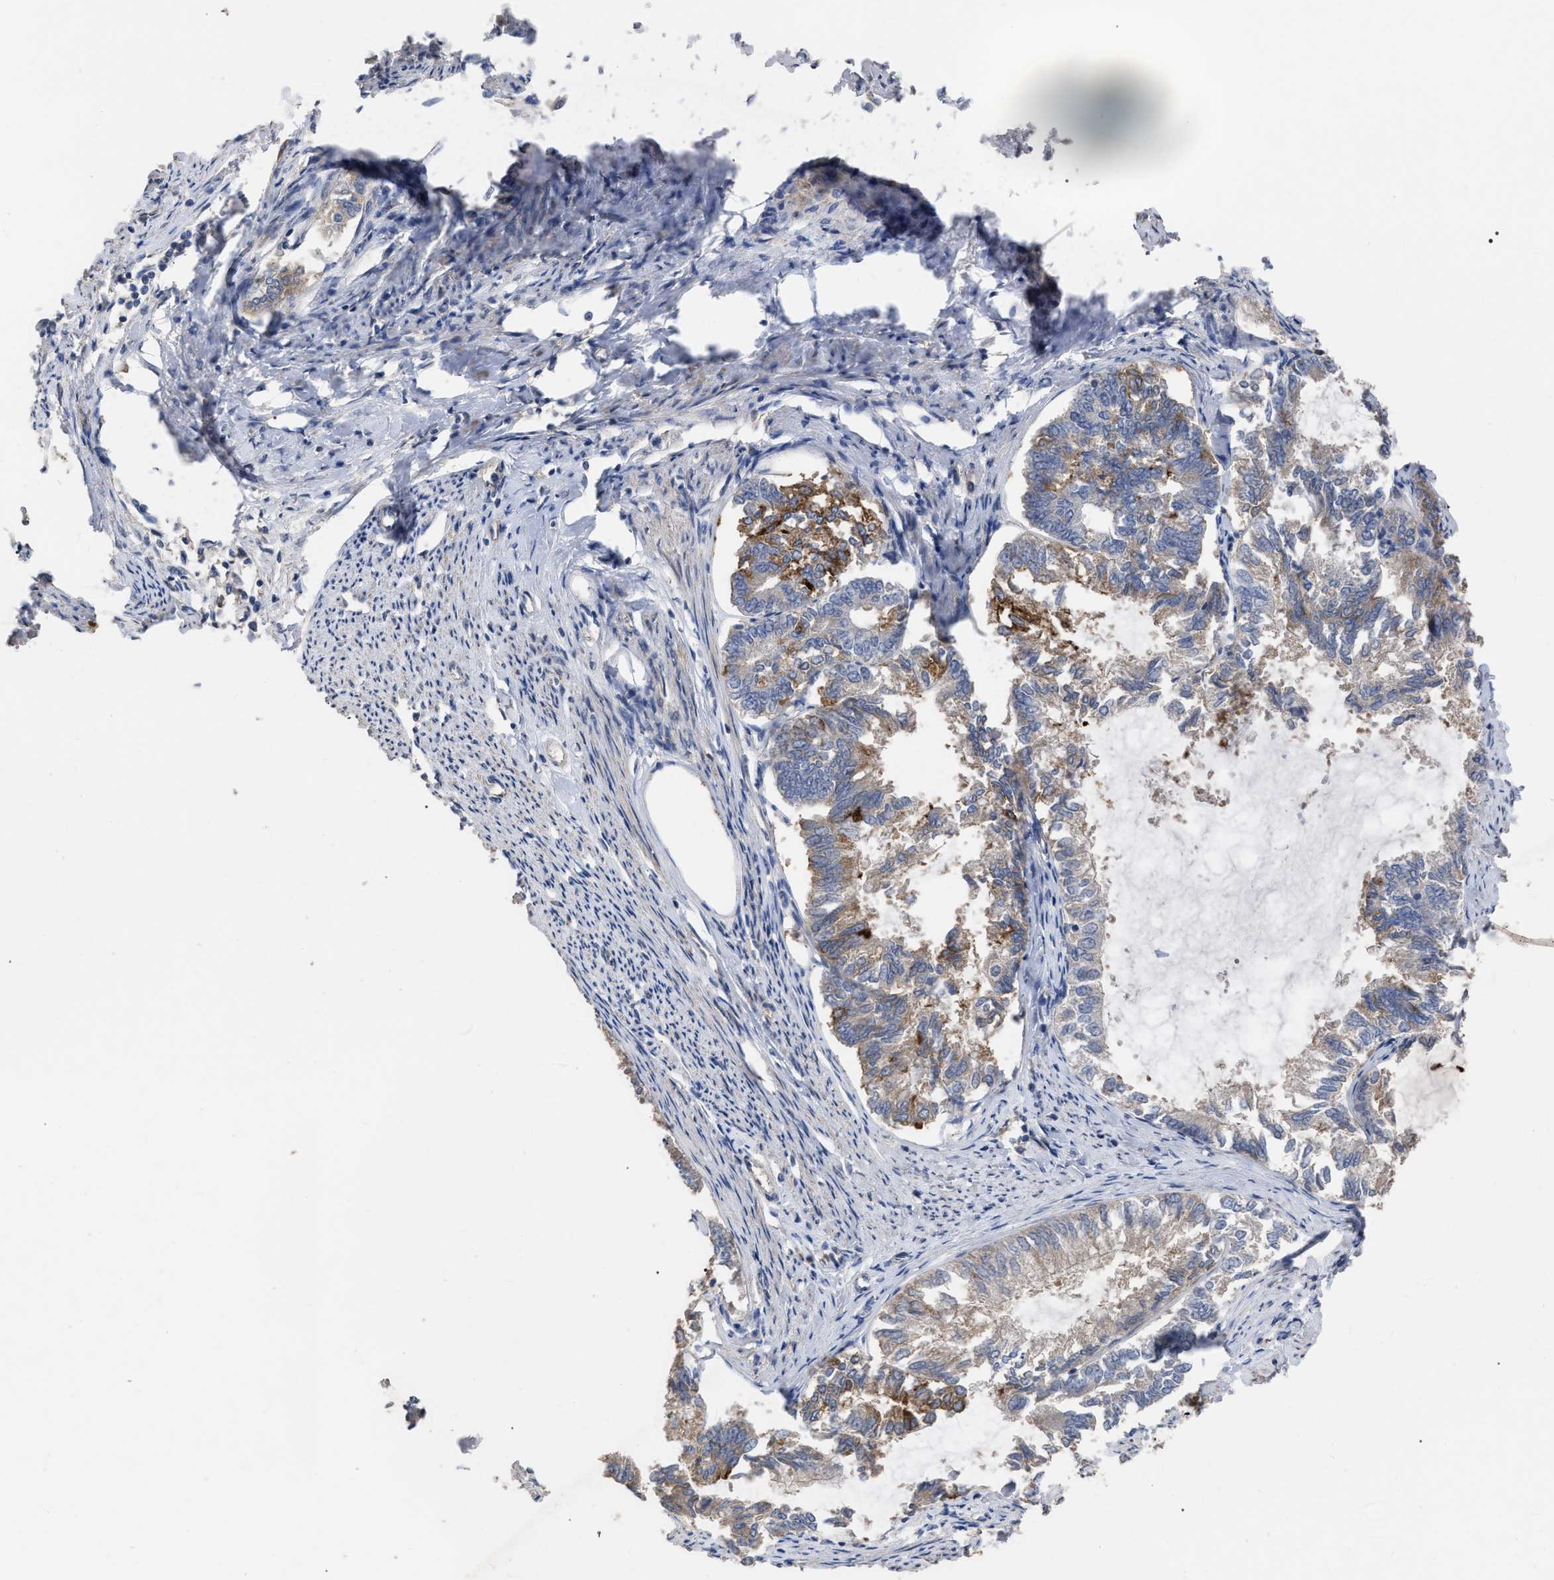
{"staining": {"intensity": "strong", "quantity": "<25%", "location": "cytoplasmic/membranous"}, "tissue": "endometrial cancer", "cell_type": "Tumor cells", "image_type": "cancer", "snomed": [{"axis": "morphology", "description": "Adenocarcinoma, NOS"}, {"axis": "topography", "description": "Endometrium"}], "caption": "This is a photomicrograph of immunohistochemistry (IHC) staining of endometrial adenocarcinoma, which shows strong expression in the cytoplasmic/membranous of tumor cells.", "gene": "BTN2A1", "patient": {"sex": "female", "age": 86}}